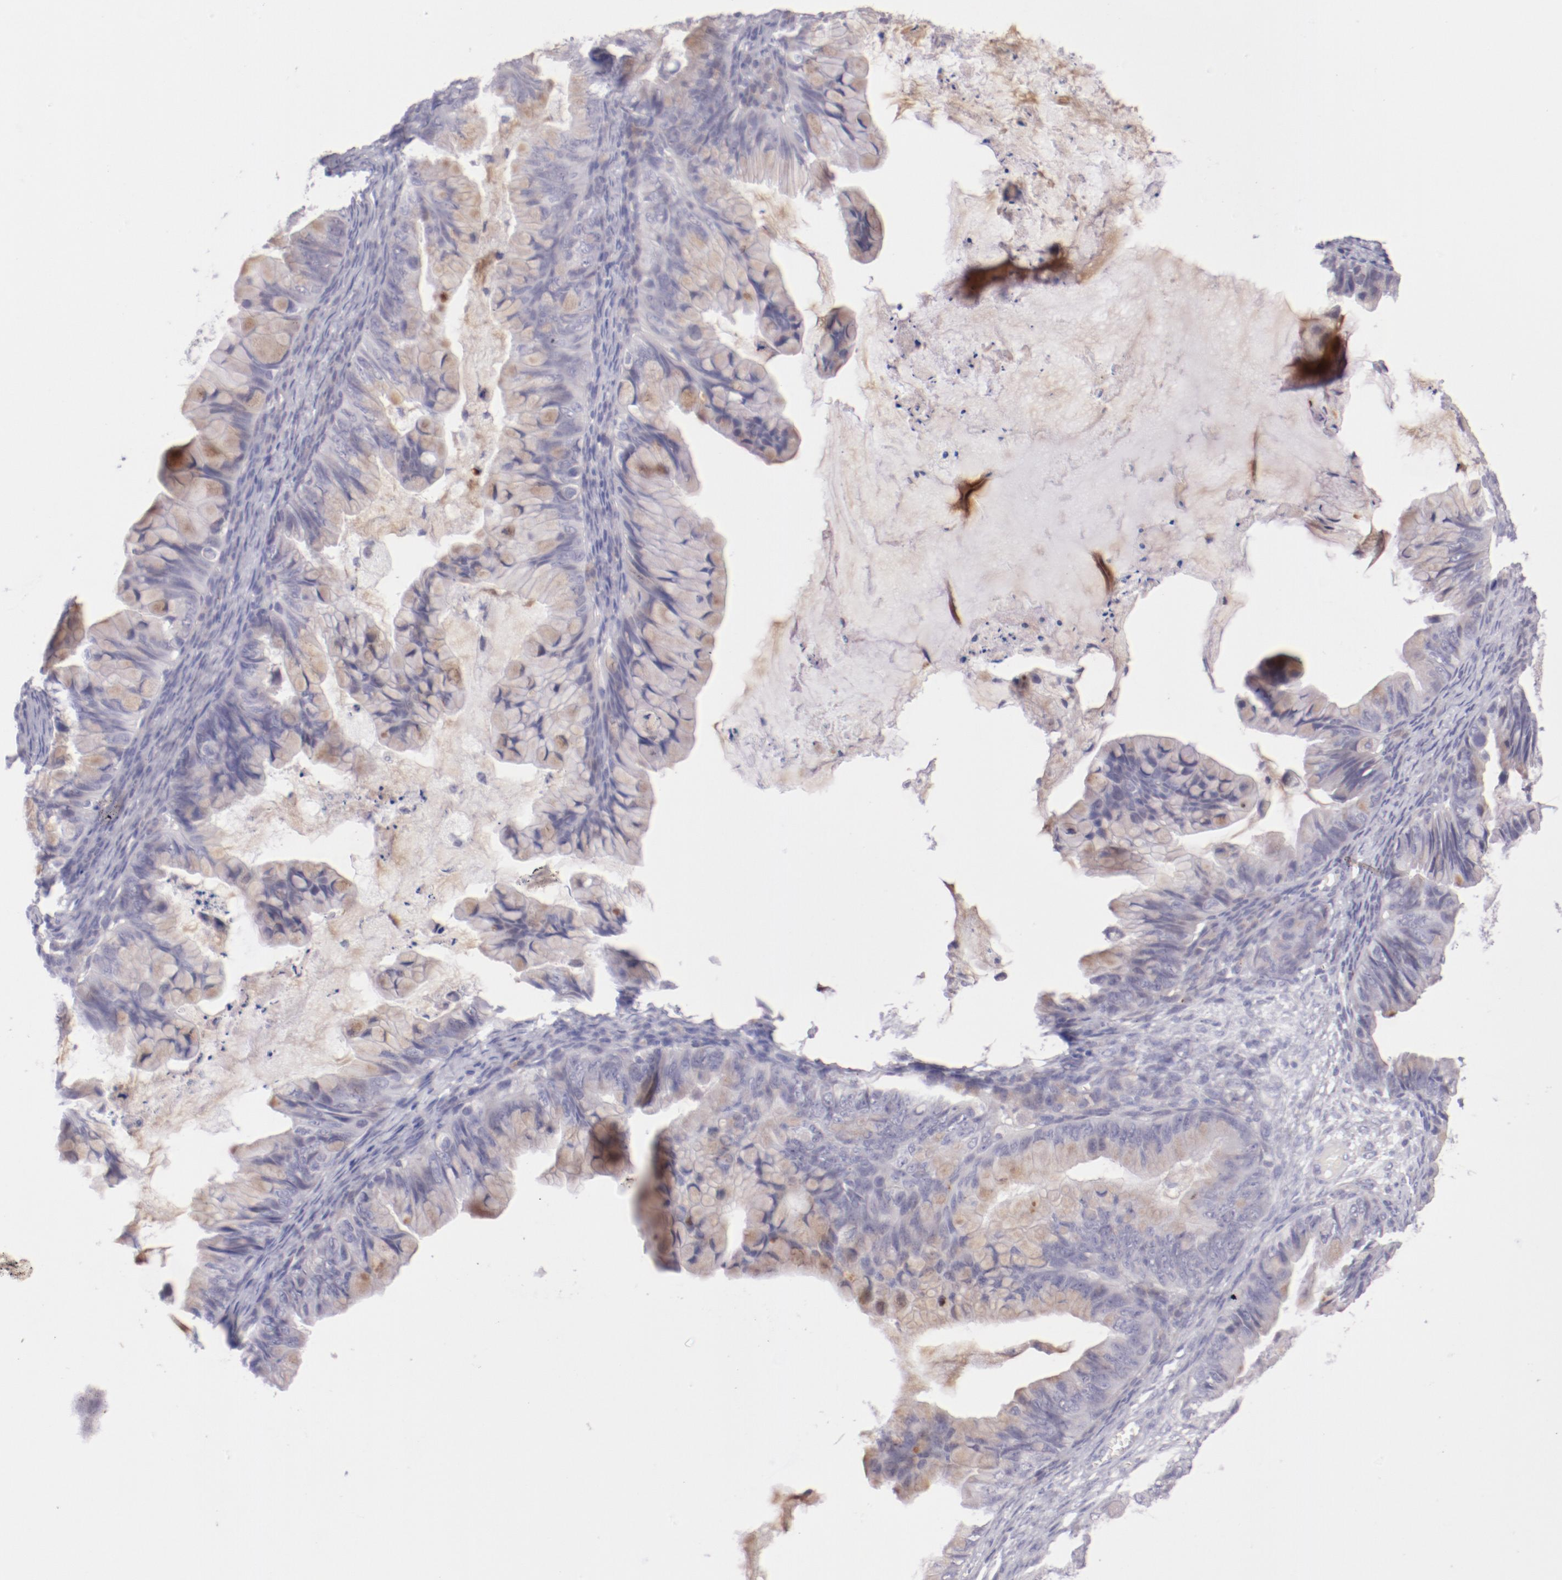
{"staining": {"intensity": "weak", "quantity": "<25%", "location": "cytoplasmic/membranous"}, "tissue": "ovarian cancer", "cell_type": "Tumor cells", "image_type": "cancer", "snomed": [{"axis": "morphology", "description": "Cystadenocarcinoma, mucinous, NOS"}, {"axis": "topography", "description": "Ovary"}], "caption": "Protein analysis of ovarian cancer (mucinous cystadenocarcinoma) demonstrates no significant expression in tumor cells.", "gene": "TRAF3", "patient": {"sex": "female", "age": 36}}